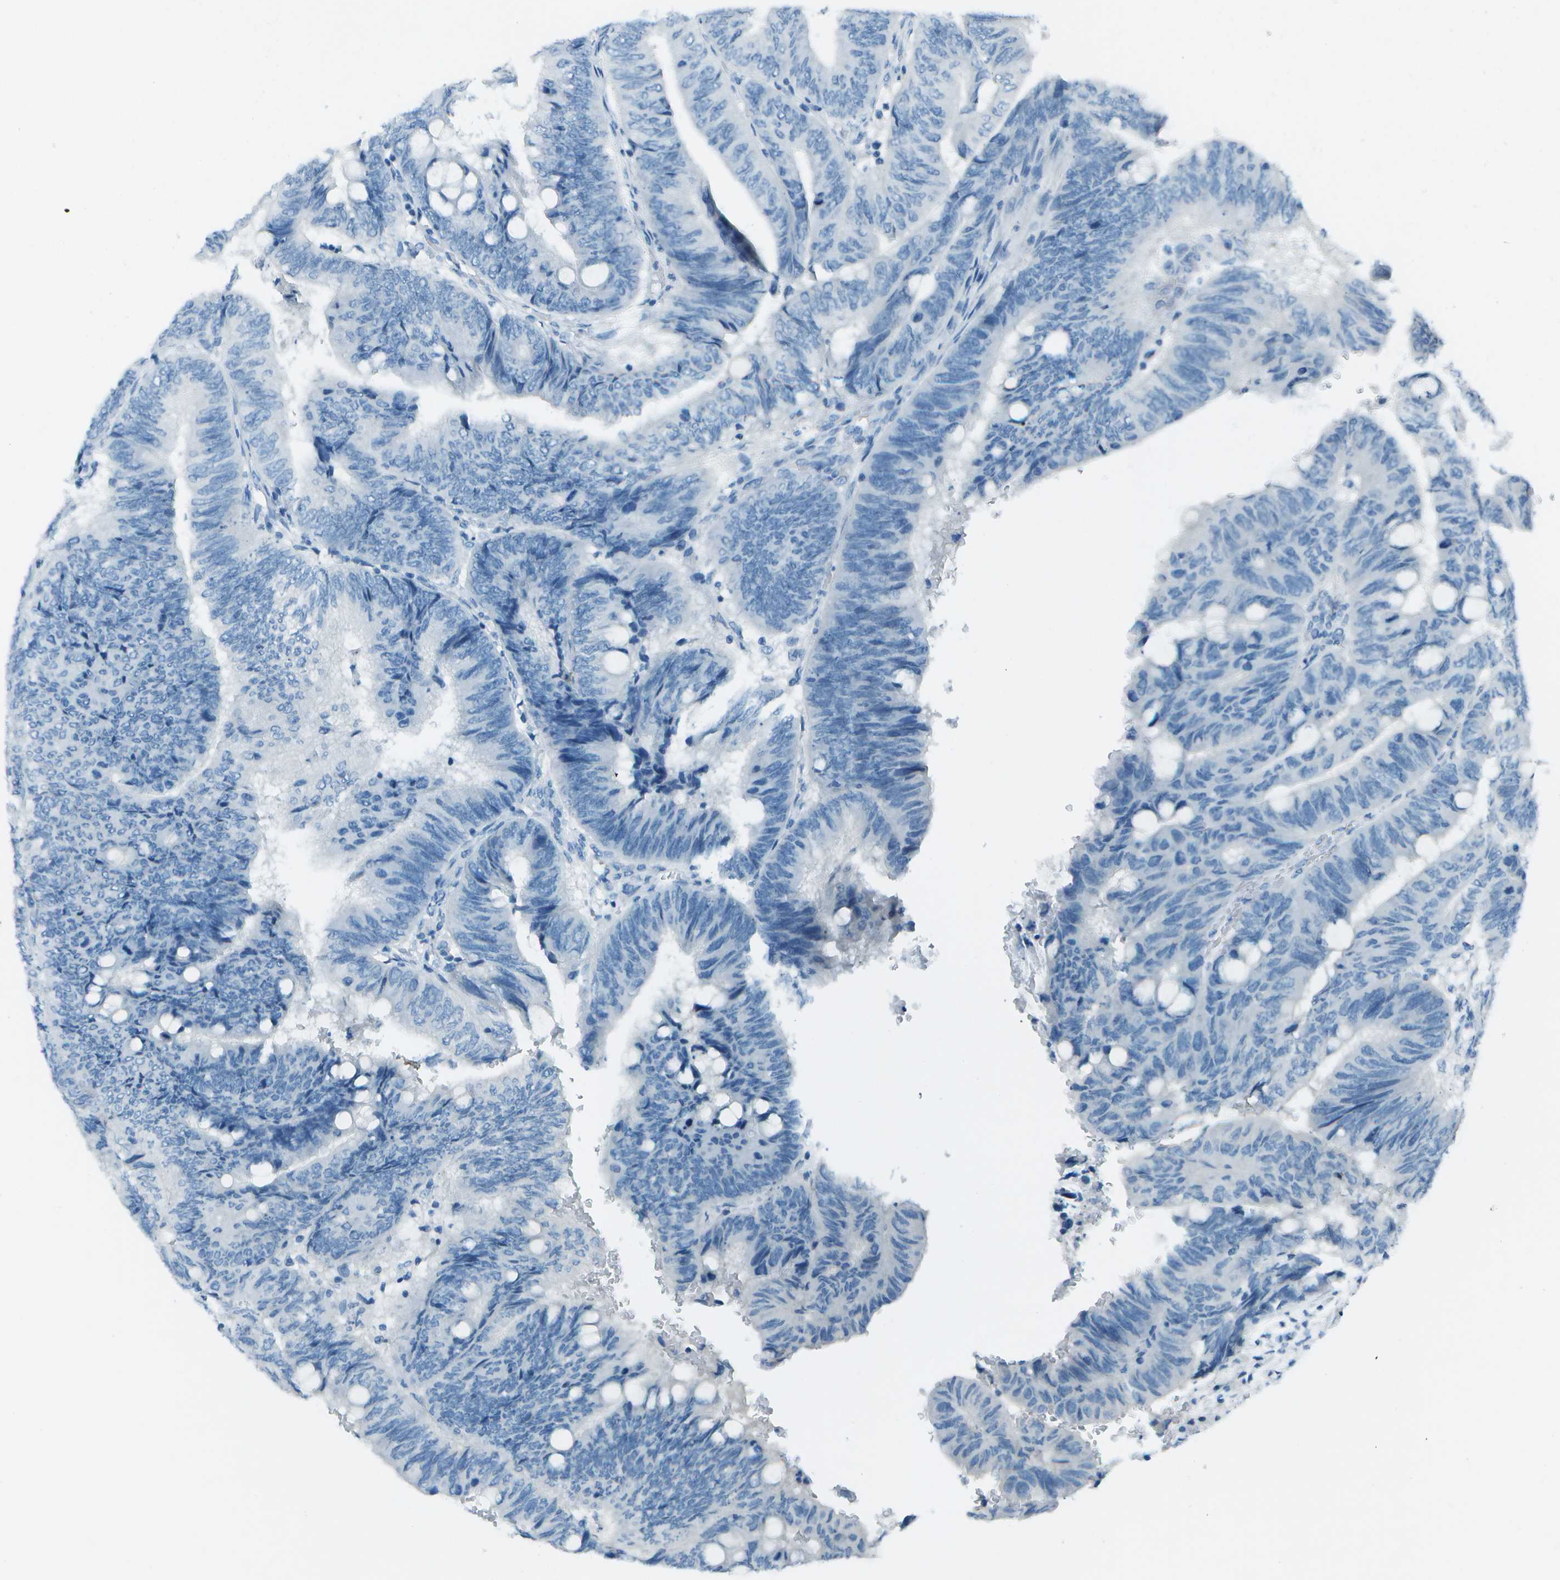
{"staining": {"intensity": "negative", "quantity": "none", "location": "none"}, "tissue": "colorectal cancer", "cell_type": "Tumor cells", "image_type": "cancer", "snomed": [{"axis": "morphology", "description": "Normal tissue, NOS"}, {"axis": "morphology", "description": "Adenocarcinoma, NOS"}, {"axis": "topography", "description": "Rectum"}, {"axis": "topography", "description": "Peripheral nerve tissue"}], "caption": "DAB immunohistochemical staining of human colorectal cancer (adenocarcinoma) displays no significant expression in tumor cells.", "gene": "FGF1", "patient": {"sex": "male", "age": 92}}